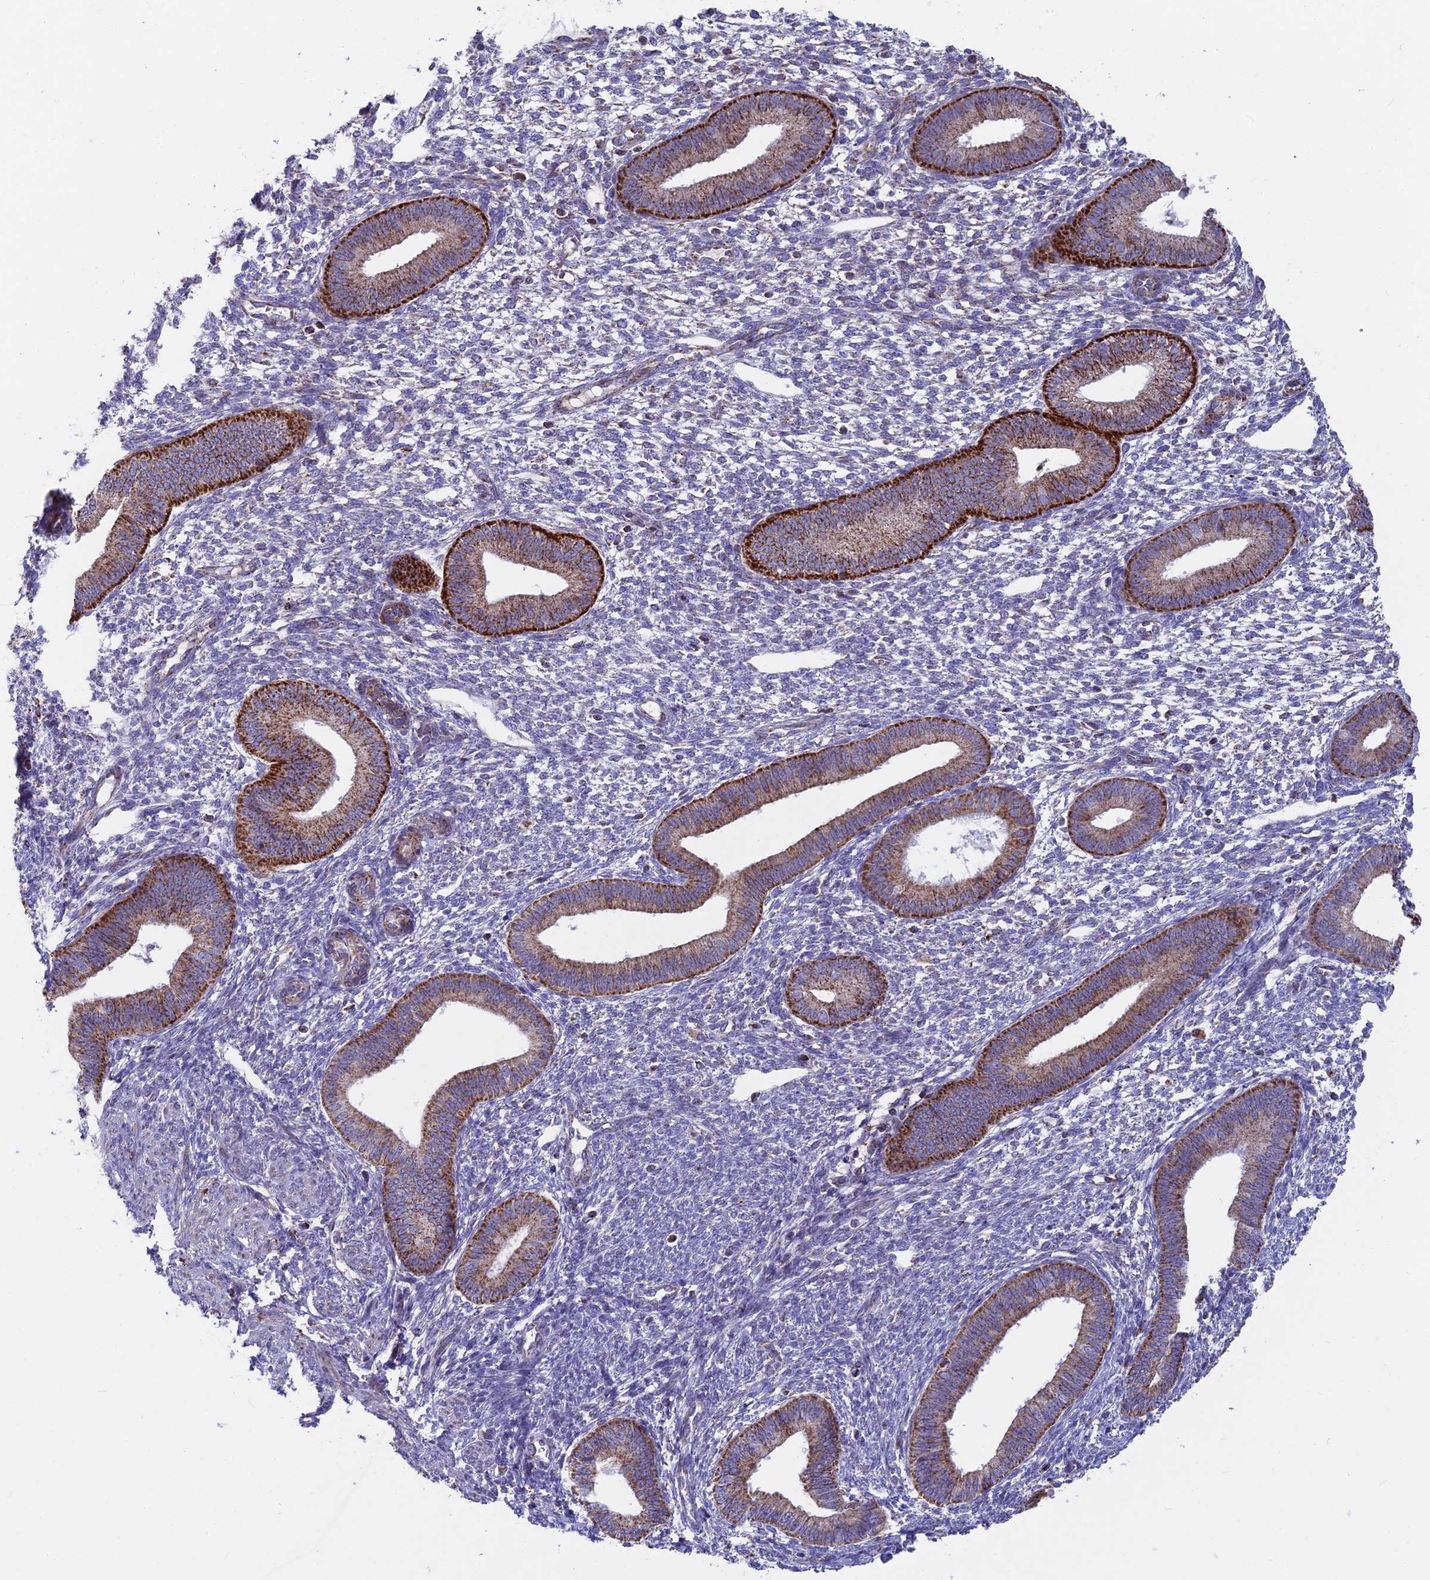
{"staining": {"intensity": "negative", "quantity": "none", "location": "none"}, "tissue": "endometrium", "cell_type": "Cells in endometrial stroma", "image_type": "normal", "snomed": [{"axis": "morphology", "description": "Normal tissue, NOS"}, {"axis": "topography", "description": "Endometrium"}], "caption": "The immunohistochemistry histopathology image has no significant expression in cells in endometrial stroma of endometrium. (Brightfield microscopy of DAB (3,3'-diaminobenzidine) IHC at high magnification).", "gene": "CS", "patient": {"sex": "female", "age": 46}}